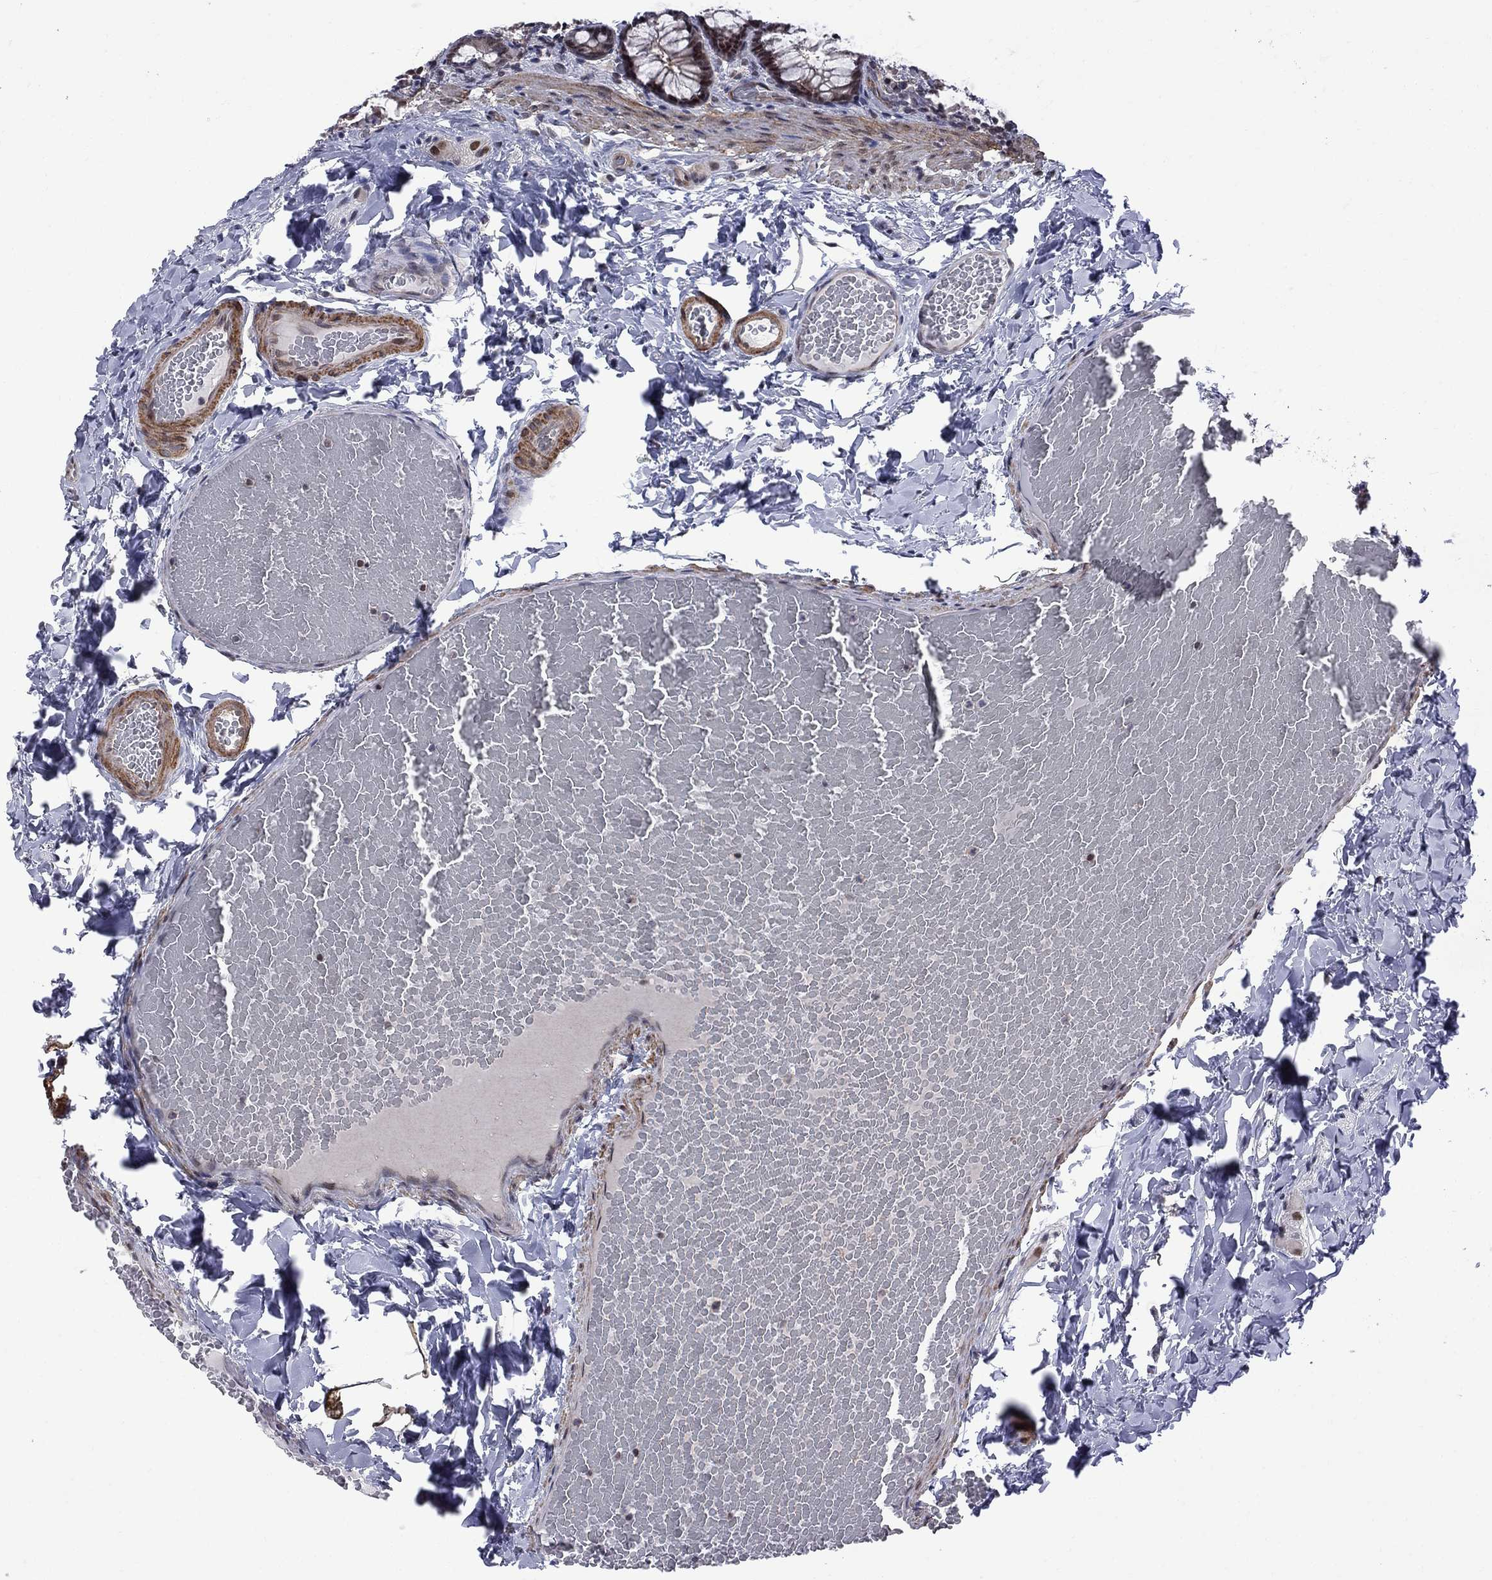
{"staining": {"intensity": "negative", "quantity": "none", "location": "none"}, "tissue": "colon", "cell_type": "Endothelial cells", "image_type": "normal", "snomed": [{"axis": "morphology", "description": "Normal tissue, NOS"}, {"axis": "topography", "description": "Colon"}], "caption": "Immunohistochemistry (IHC) image of unremarkable human colon stained for a protein (brown), which shows no positivity in endothelial cells. Nuclei are stained in blue.", "gene": "BRF1", "patient": {"sex": "male", "age": 47}}